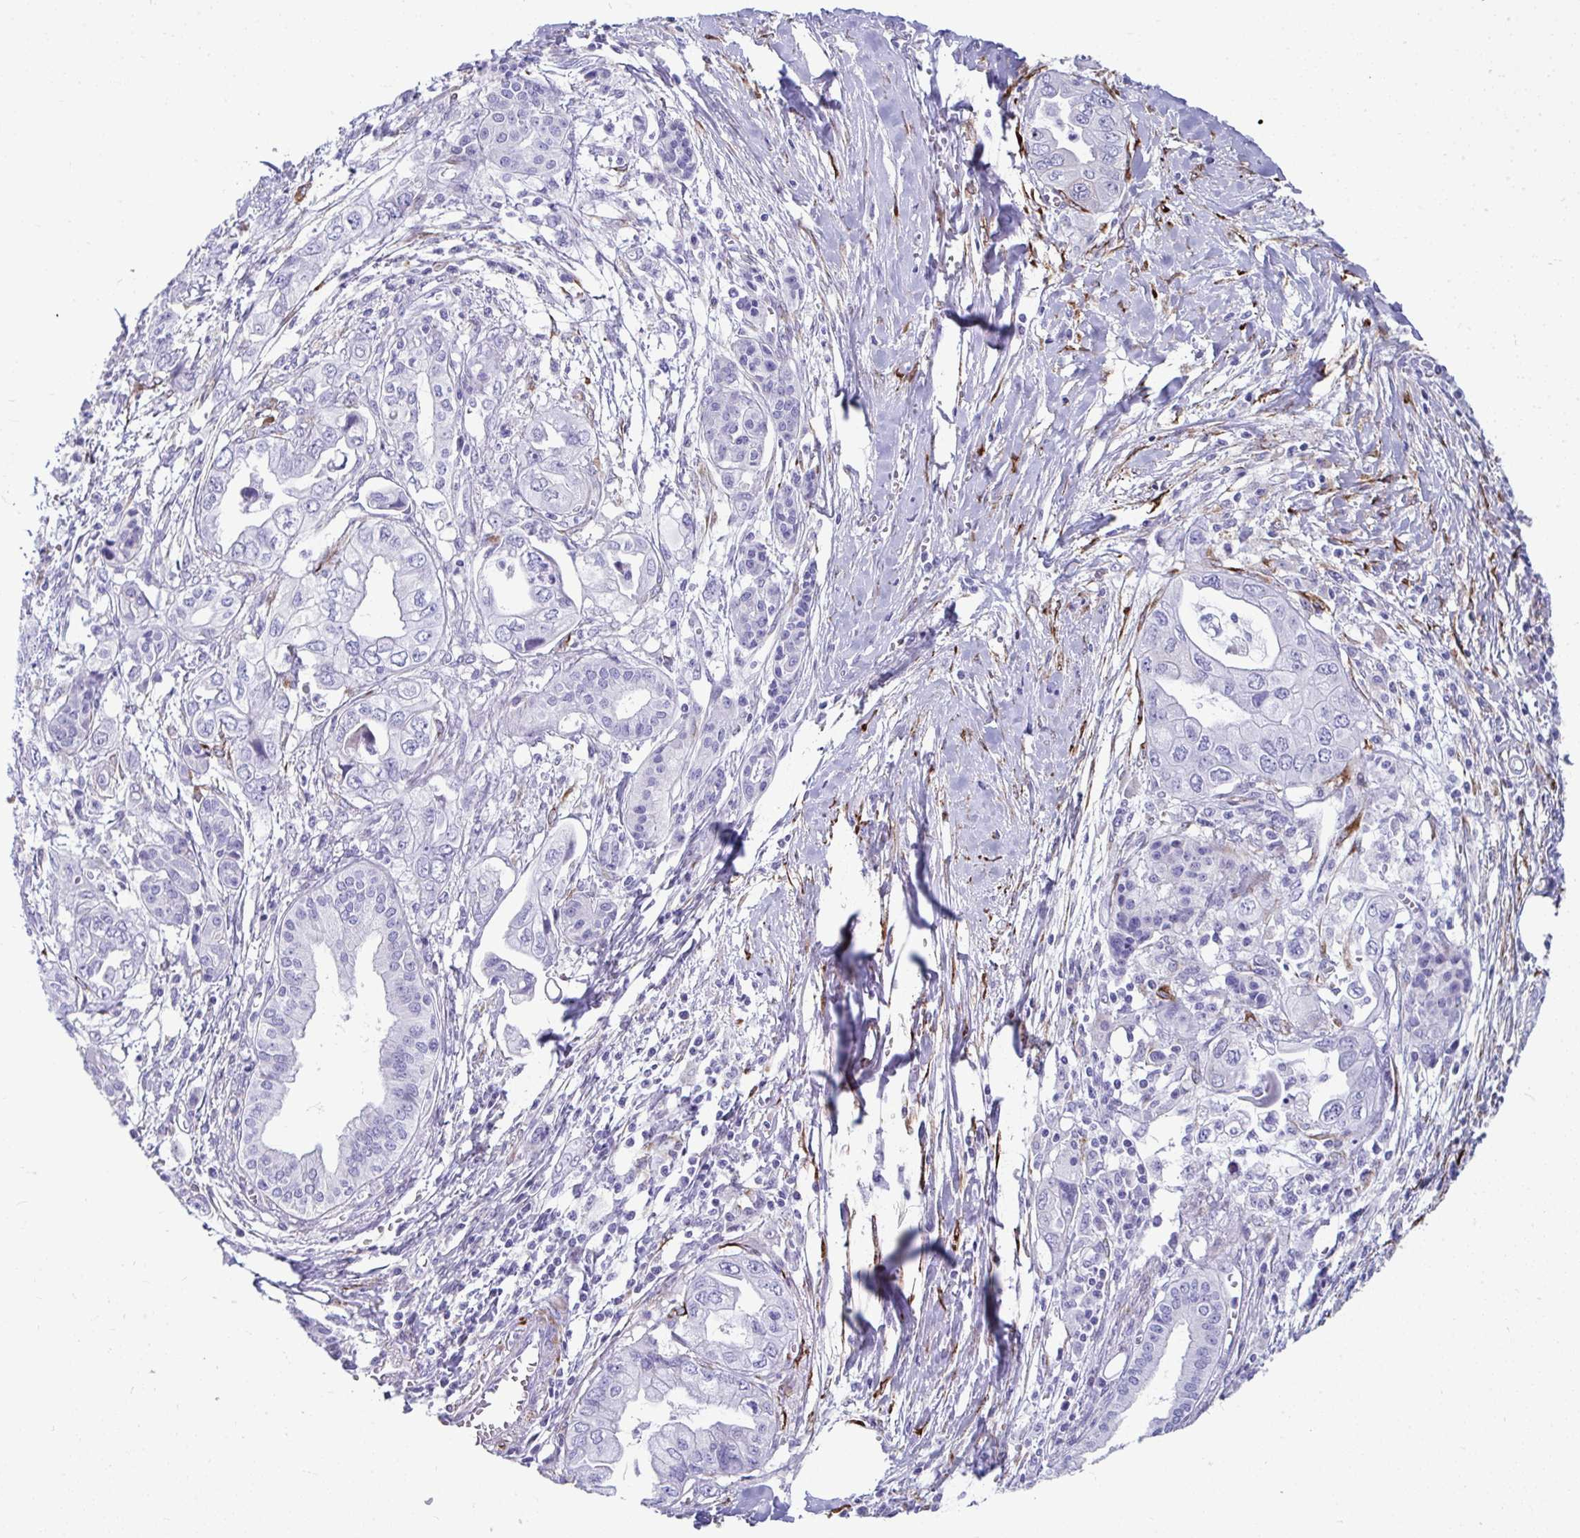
{"staining": {"intensity": "negative", "quantity": "none", "location": "none"}, "tissue": "pancreatic cancer", "cell_type": "Tumor cells", "image_type": "cancer", "snomed": [{"axis": "morphology", "description": "Adenocarcinoma, NOS"}, {"axis": "topography", "description": "Pancreas"}], "caption": "This is a histopathology image of immunohistochemistry (IHC) staining of adenocarcinoma (pancreatic), which shows no positivity in tumor cells.", "gene": "GRXCR2", "patient": {"sex": "male", "age": 68}}